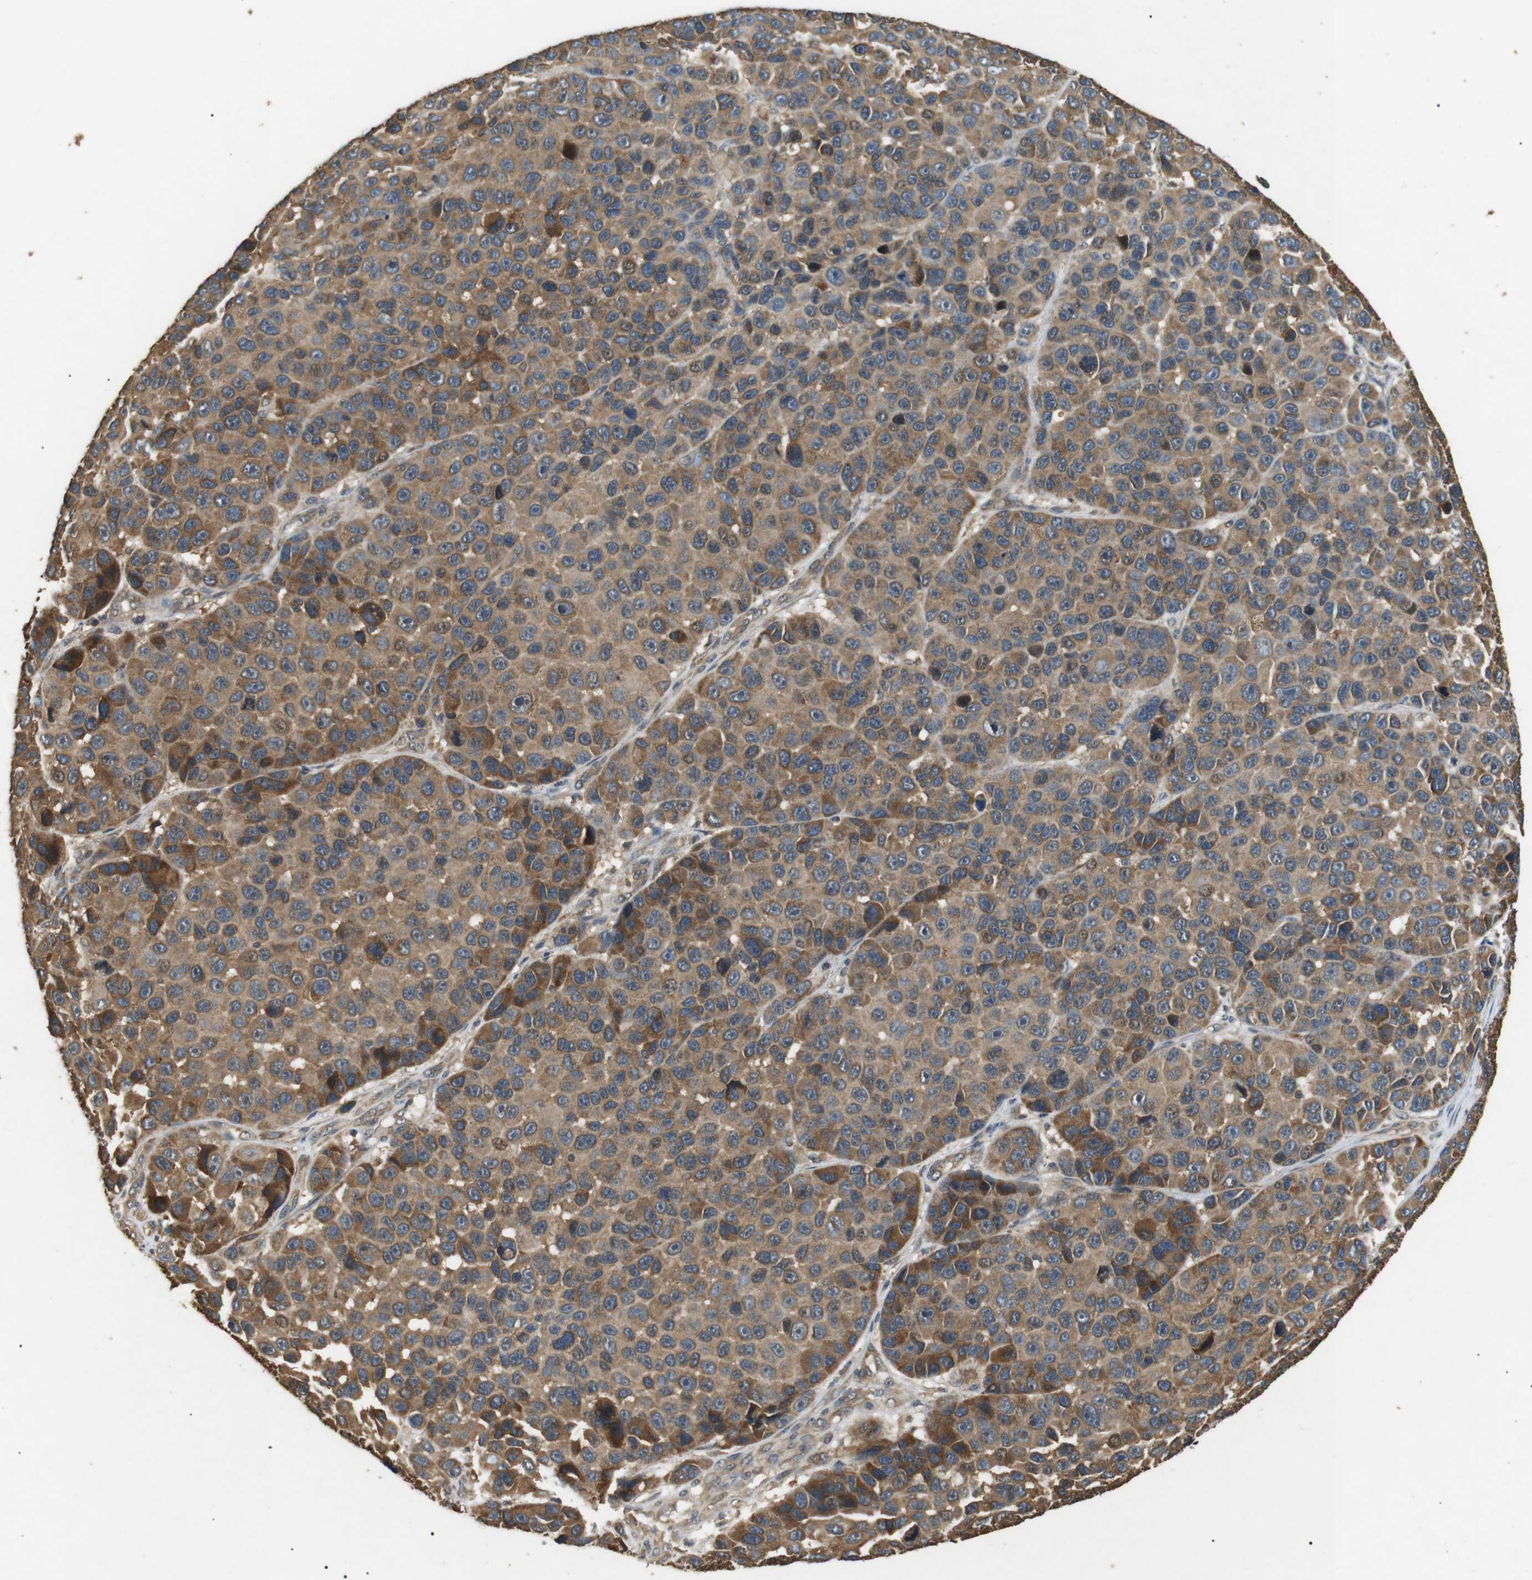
{"staining": {"intensity": "moderate", "quantity": ">75%", "location": "cytoplasmic/membranous"}, "tissue": "melanoma", "cell_type": "Tumor cells", "image_type": "cancer", "snomed": [{"axis": "morphology", "description": "Malignant melanoma, NOS"}, {"axis": "topography", "description": "Skin"}], "caption": "Immunohistochemical staining of melanoma reveals medium levels of moderate cytoplasmic/membranous protein positivity in approximately >75% of tumor cells.", "gene": "TBC1D15", "patient": {"sex": "male", "age": 53}}